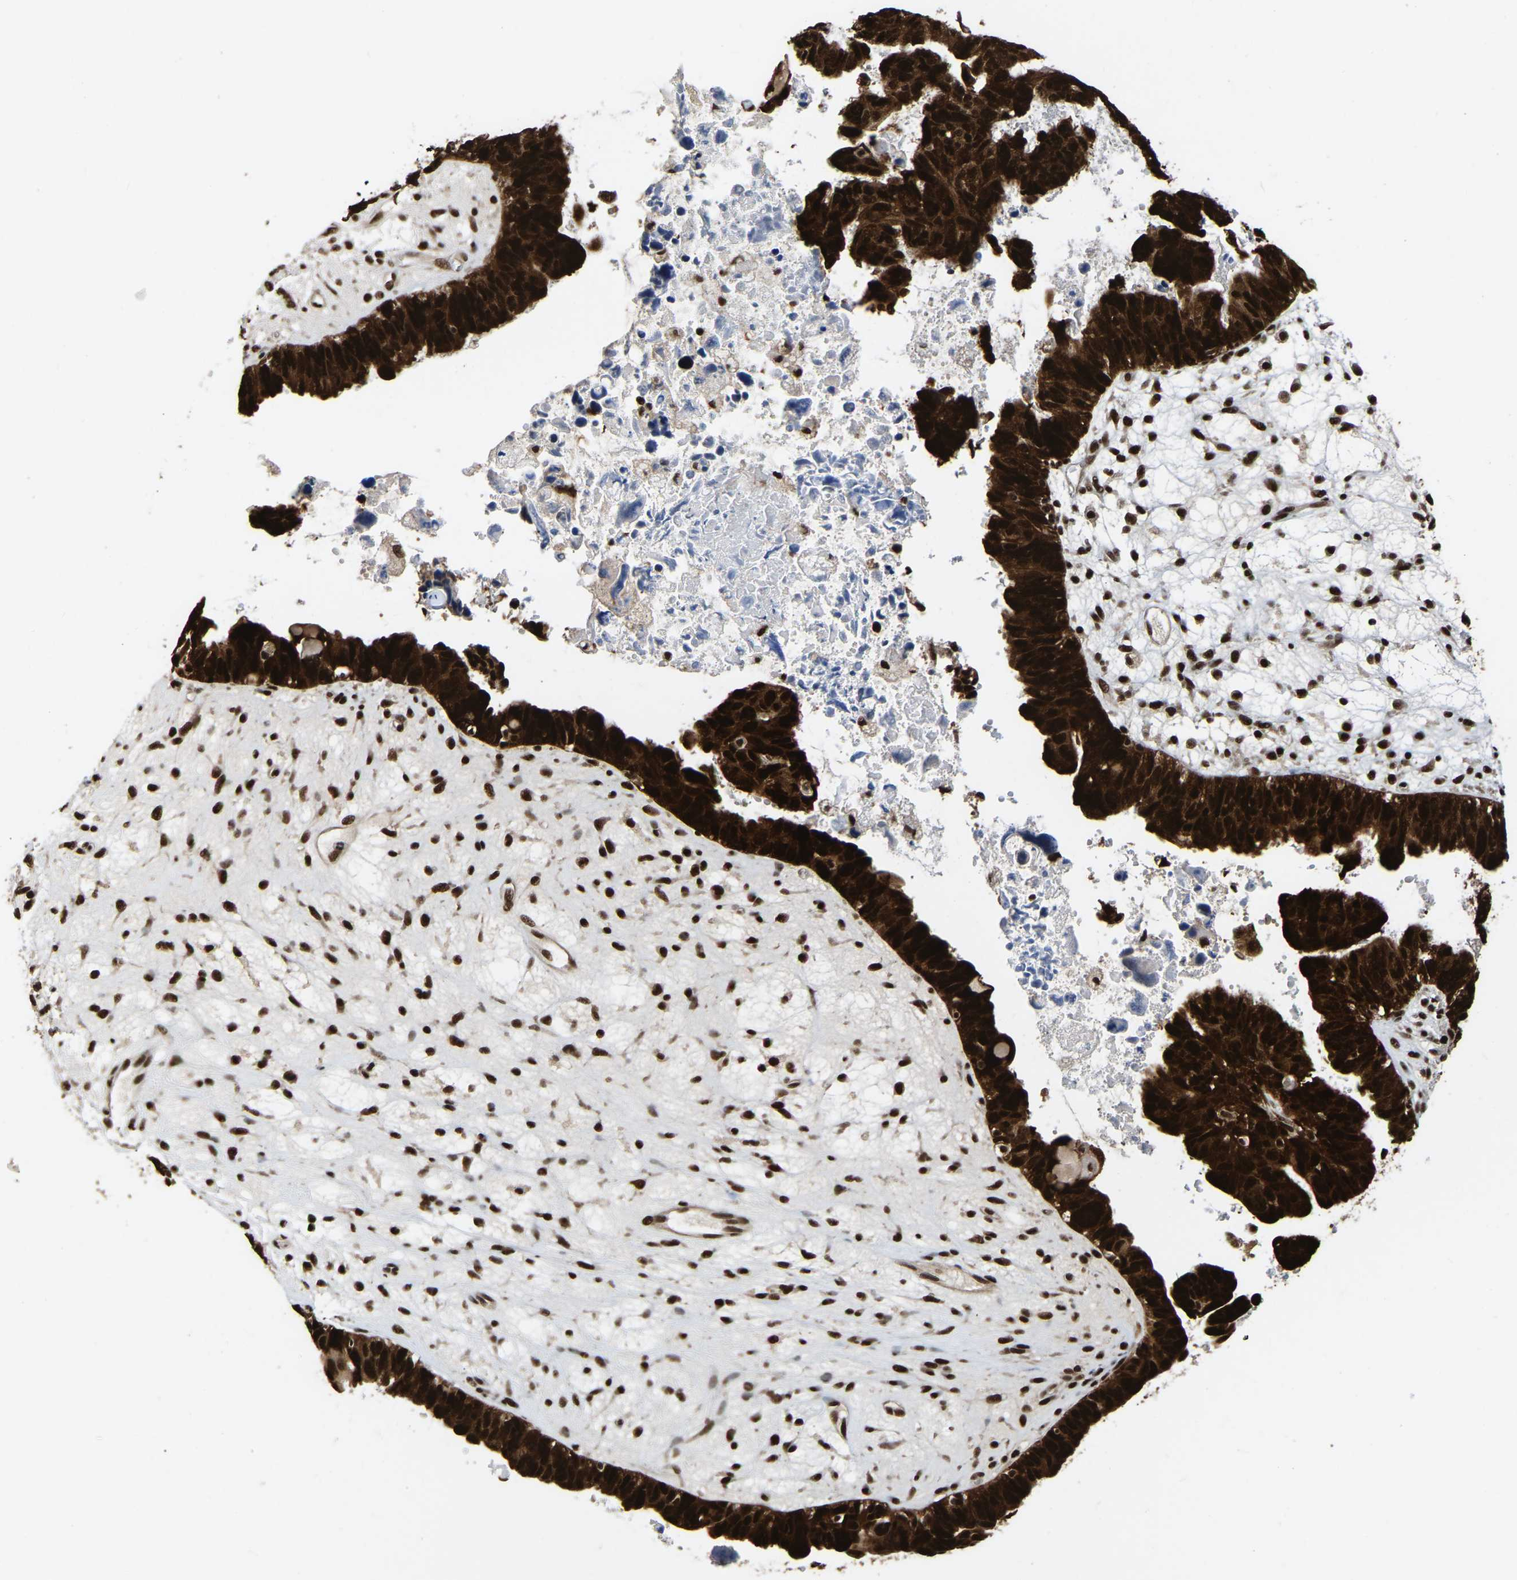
{"staining": {"intensity": "strong", "quantity": ">75%", "location": "cytoplasmic/membranous,nuclear"}, "tissue": "ovarian cancer", "cell_type": "Tumor cells", "image_type": "cancer", "snomed": [{"axis": "morphology", "description": "Cystadenocarcinoma, serous, NOS"}, {"axis": "topography", "description": "Ovary"}], "caption": "A brown stain labels strong cytoplasmic/membranous and nuclear expression of a protein in serous cystadenocarcinoma (ovarian) tumor cells.", "gene": "TBL1XR1", "patient": {"sex": "female", "age": 79}}